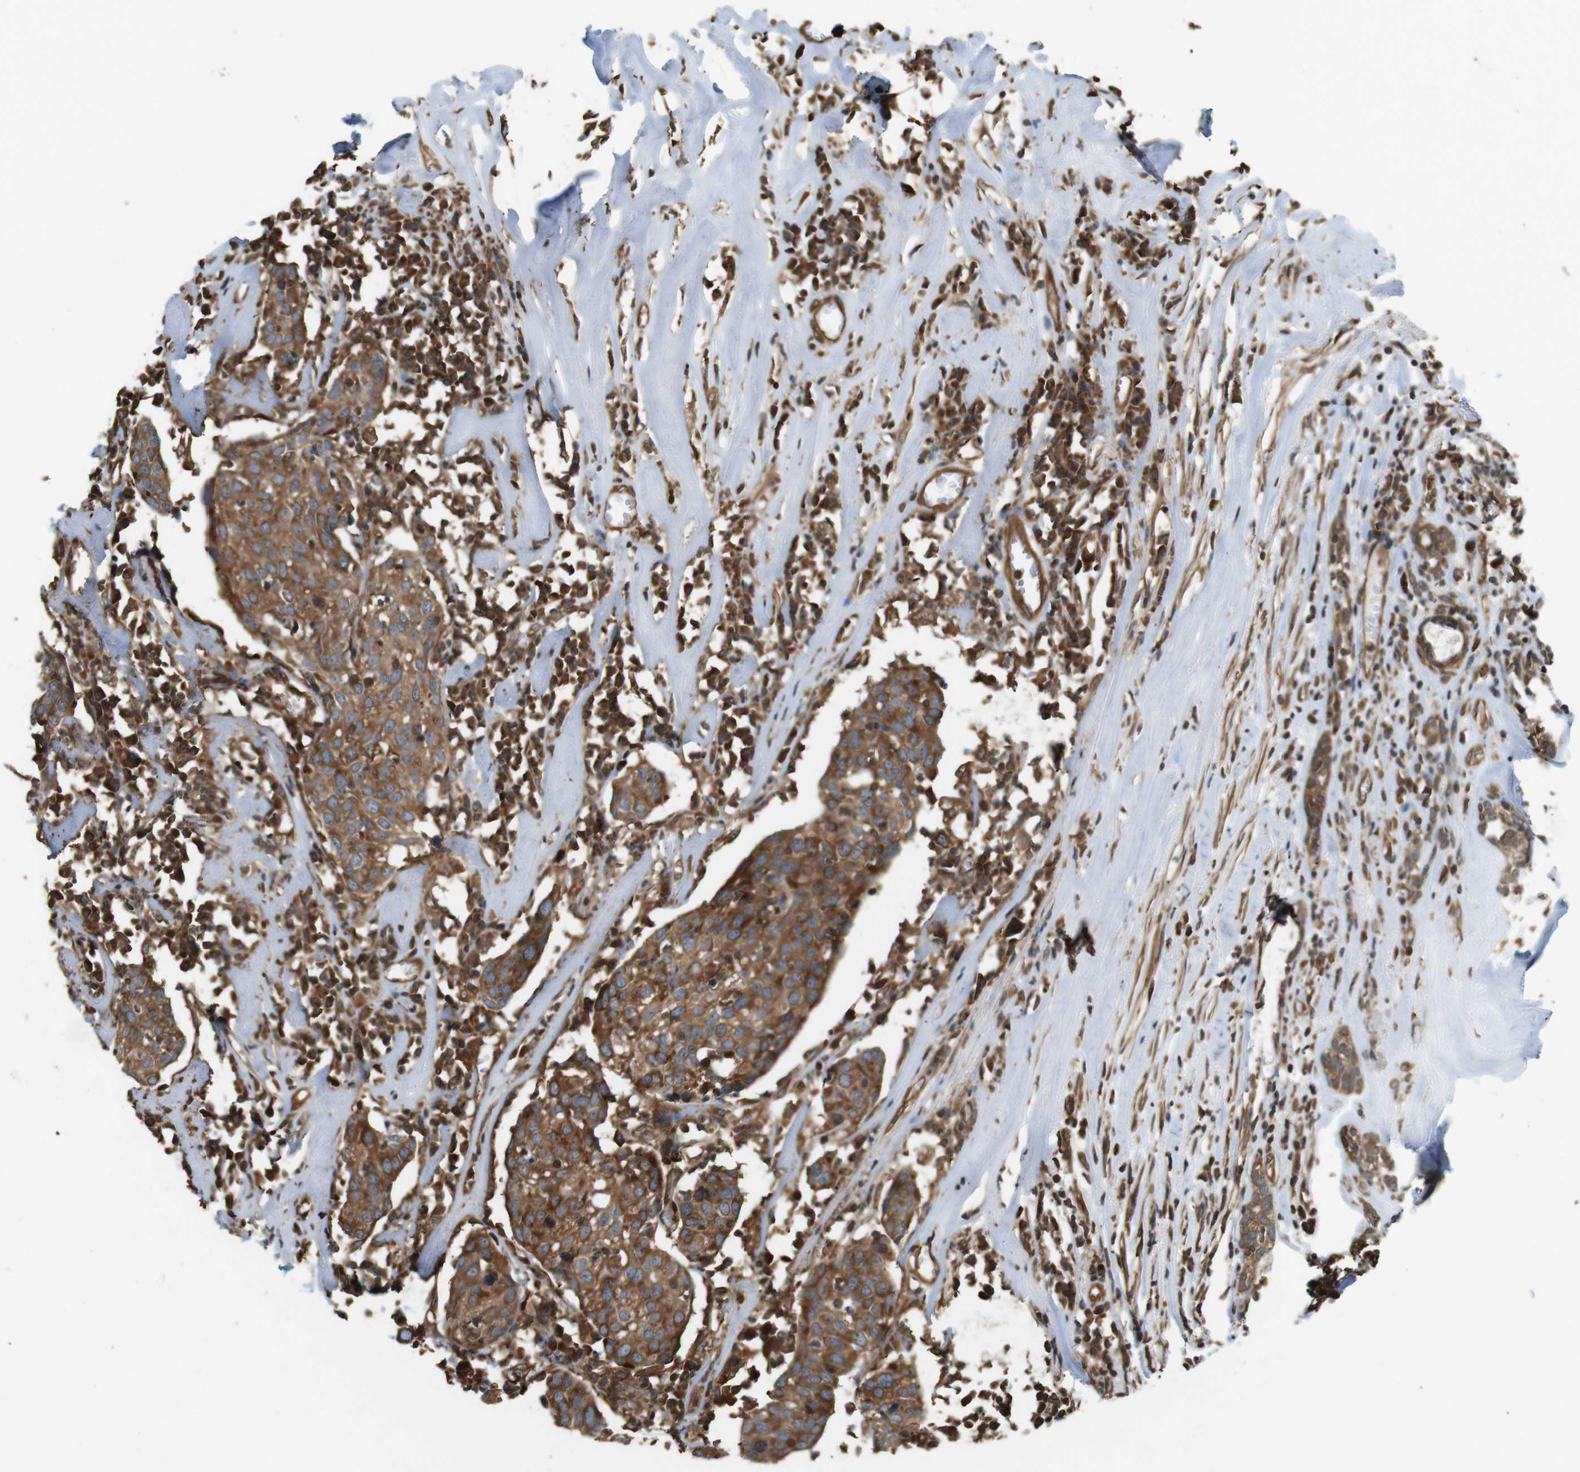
{"staining": {"intensity": "moderate", "quantity": ">75%", "location": "cytoplasmic/membranous"}, "tissue": "head and neck cancer", "cell_type": "Tumor cells", "image_type": "cancer", "snomed": [{"axis": "morphology", "description": "Adenocarcinoma, NOS"}, {"axis": "topography", "description": "Salivary gland"}, {"axis": "topography", "description": "Head-Neck"}], "caption": "Protein staining demonstrates moderate cytoplasmic/membranous expression in about >75% of tumor cells in adenocarcinoma (head and neck).", "gene": "PA2G4", "patient": {"sex": "female", "age": 65}}